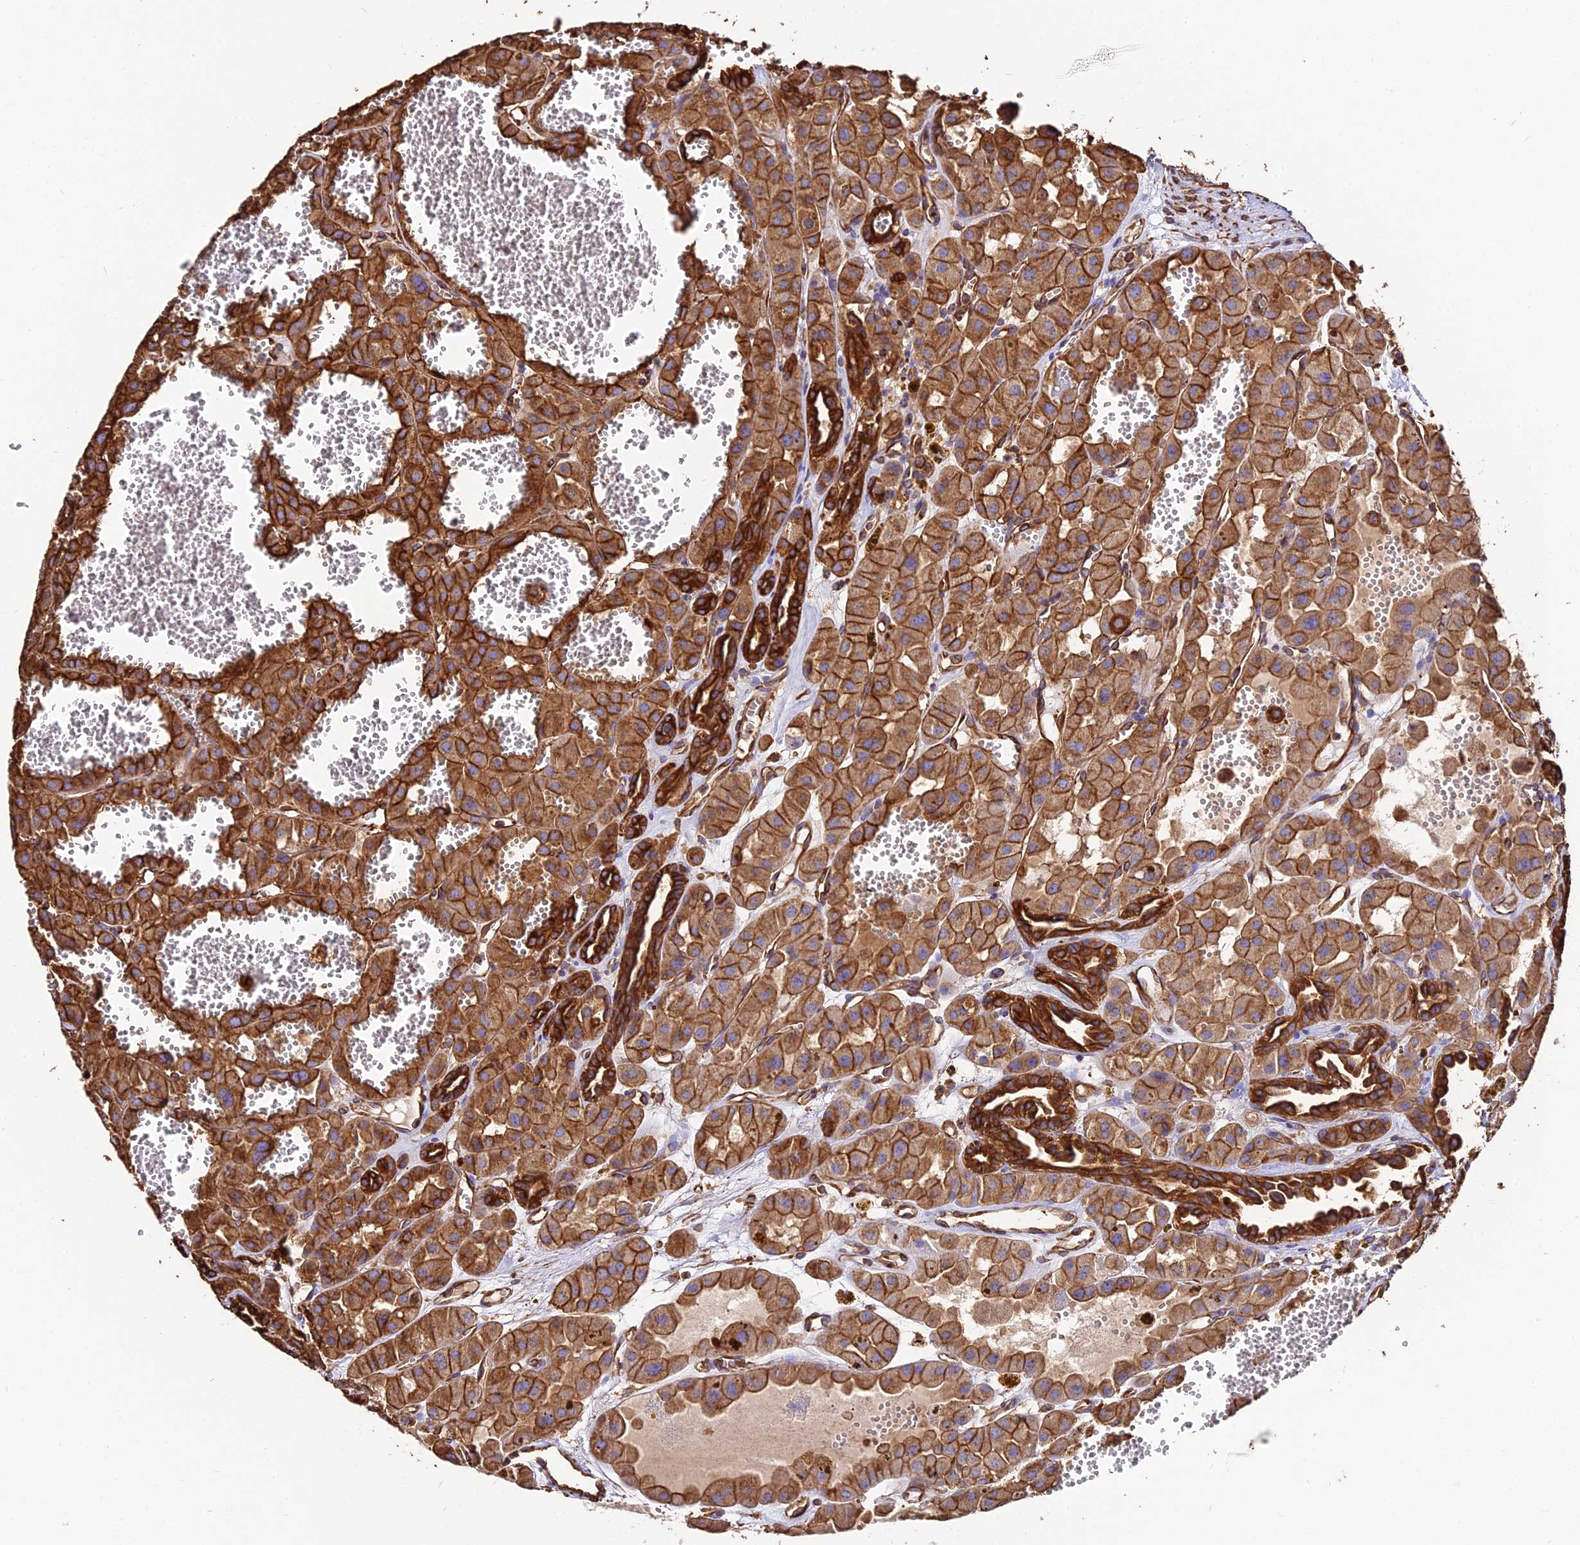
{"staining": {"intensity": "strong", "quantity": ">75%", "location": "cytoplasmic/membranous"}, "tissue": "renal cancer", "cell_type": "Tumor cells", "image_type": "cancer", "snomed": [{"axis": "morphology", "description": "Carcinoma, NOS"}, {"axis": "topography", "description": "Kidney"}], "caption": "Strong cytoplasmic/membranous positivity is appreciated in about >75% of tumor cells in renal cancer (carcinoma). (DAB IHC with brightfield microscopy, high magnification).", "gene": "TUBA3D", "patient": {"sex": "female", "age": 75}}